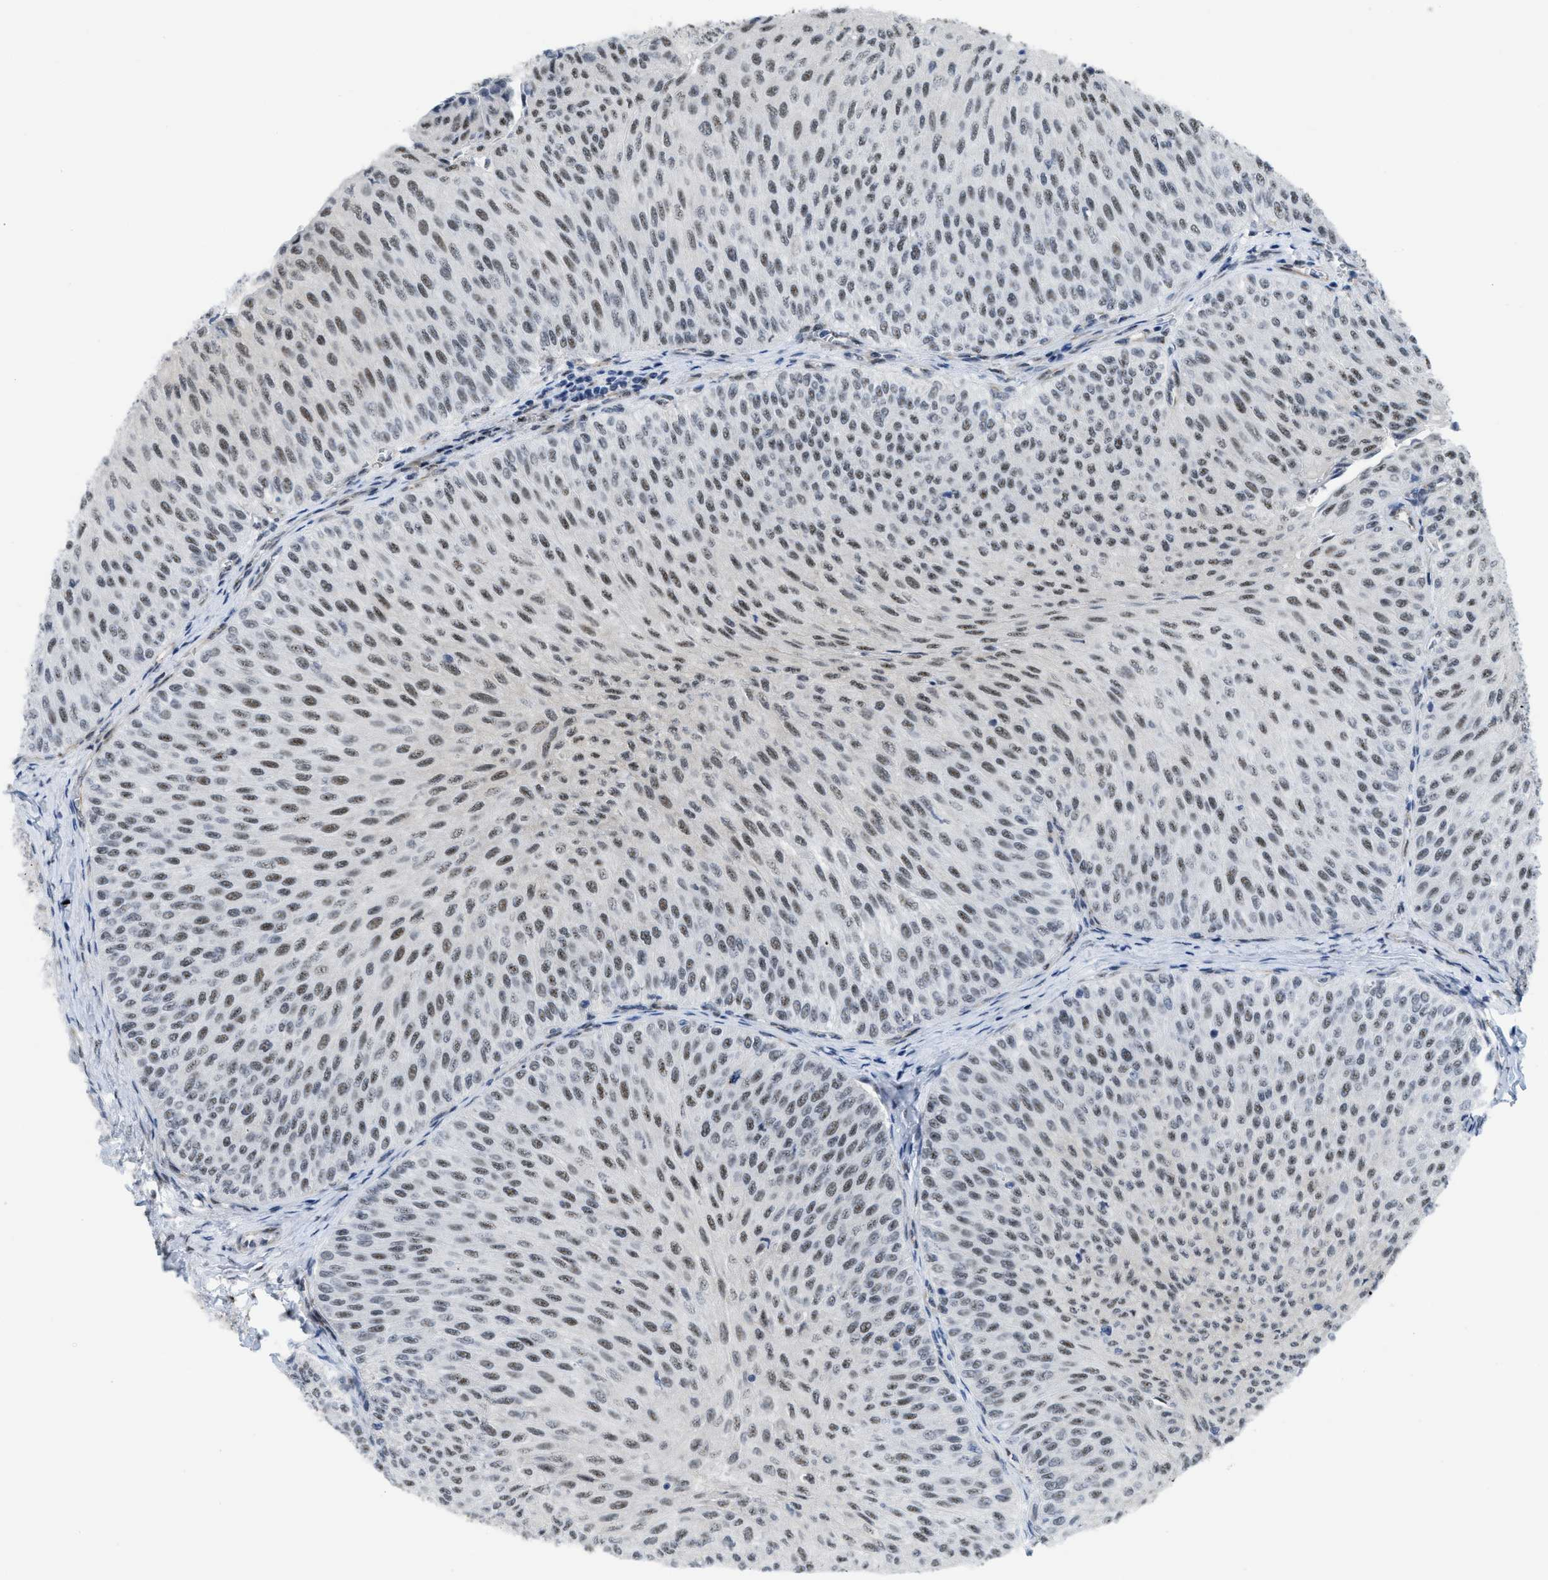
{"staining": {"intensity": "moderate", "quantity": "25%-75%", "location": "nuclear"}, "tissue": "urothelial cancer", "cell_type": "Tumor cells", "image_type": "cancer", "snomed": [{"axis": "morphology", "description": "Urothelial carcinoma, Low grade"}, {"axis": "topography", "description": "Urinary bladder"}], "caption": "Immunohistochemistry photomicrograph of urothelial cancer stained for a protein (brown), which exhibits medium levels of moderate nuclear expression in about 25%-75% of tumor cells.", "gene": "LRRC8B", "patient": {"sex": "male", "age": 78}}